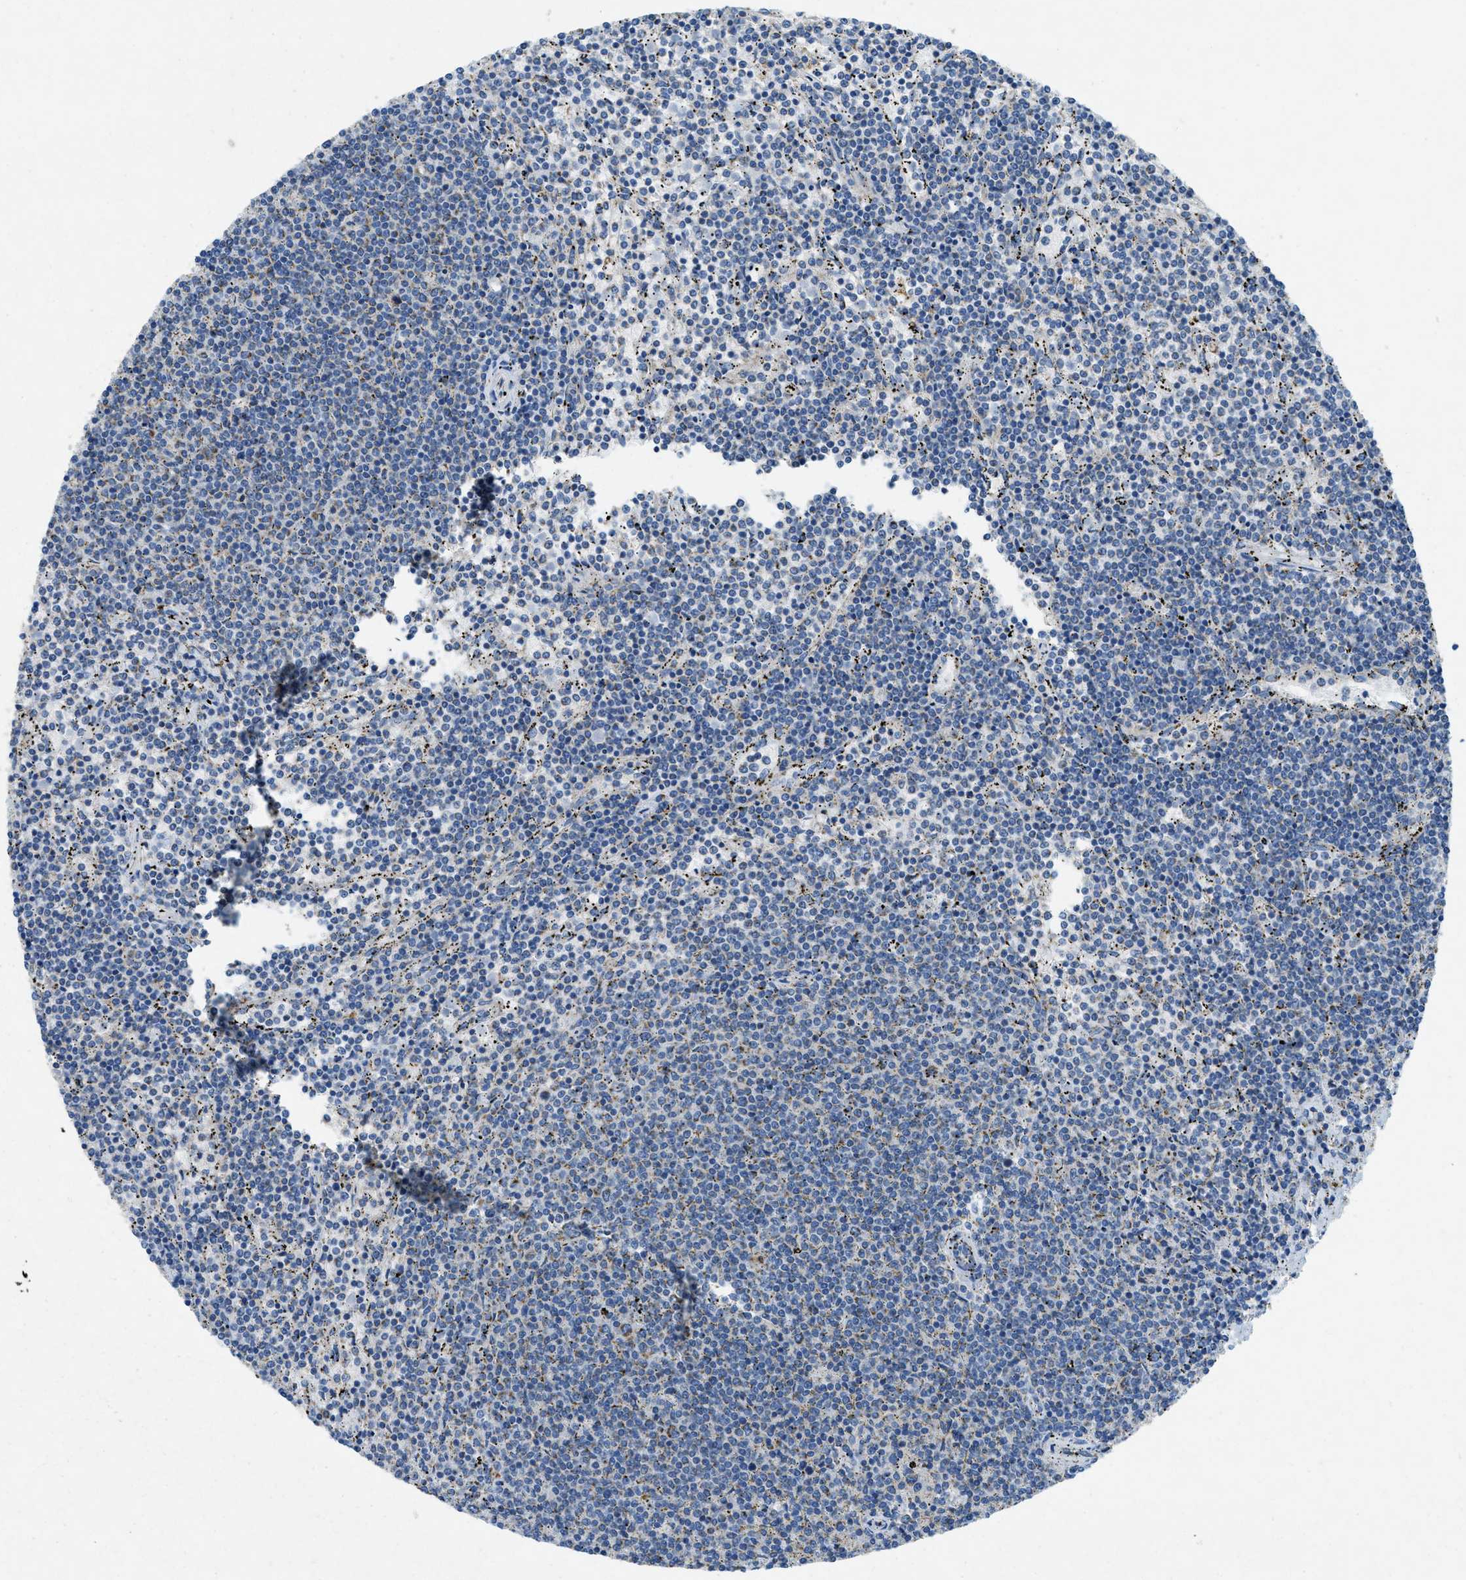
{"staining": {"intensity": "weak", "quantity": "<25%", "location": "cytoplasmic/membranous"}, "tissue": "lymphoma", "cell_type": "Tumor cells", "image_type": "cancer", "snomed": [{"axis": "morphology", "description": "Malignant lymphoma, non-Hodgkin's type, Low grade"}, {"axis": "topography", "description": "Spleen"}], "caption": "This is an immunohistochemistry (IHC) photomicrograph of human malignant lymphoma, non-Hodgkin's type (low-grade). There is no expression in tumor cells.", "gene": "CYGB", "patient": {"sex": "female", "age": 50}}